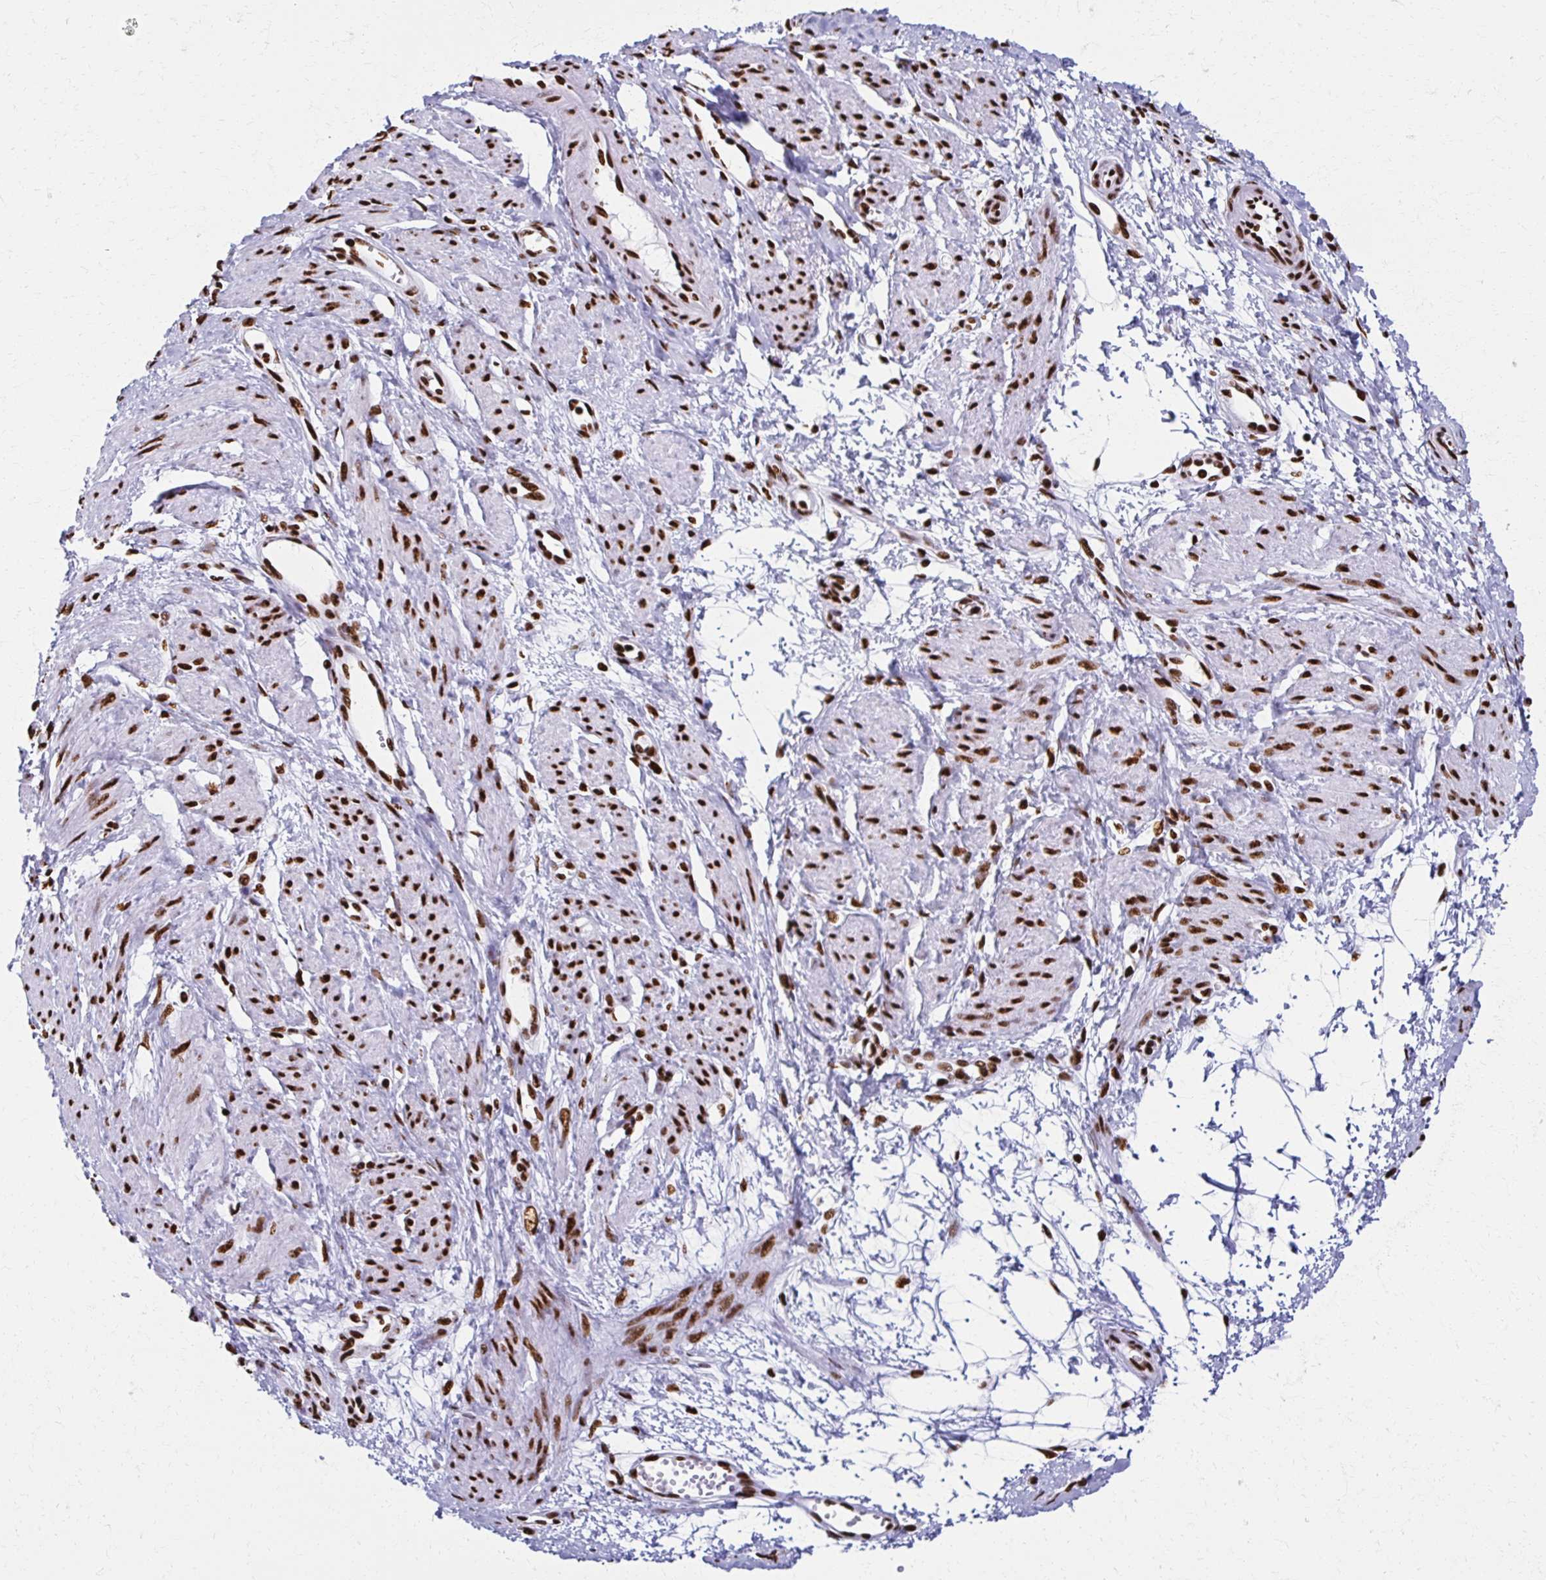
{"staining": {"intensity": "strong", "quantity": ">75%", "location": "nuclear"}, "tissue": "smooth muscle", "cell_type": "Smooth muscle cells", "image_type": "normal", "snomed": [{"axis": "morphology", "description": "Normal tissue, NOS"}, {"axis": "topography", "description": "Smooth muscle"}, {"axis": "topography", "description": "Uterus"}], "caption": "Immunohistochemical staining of benign smooth muscle shows high levels of strong nuclear expression in about >75% of smooth muscle cells. (DAB (3,3'-diaminobenzidine) IHC with brightfield microscopy, high magnification).", "gene": "NONO", "patient": {"sex": "female", "age": 39}}